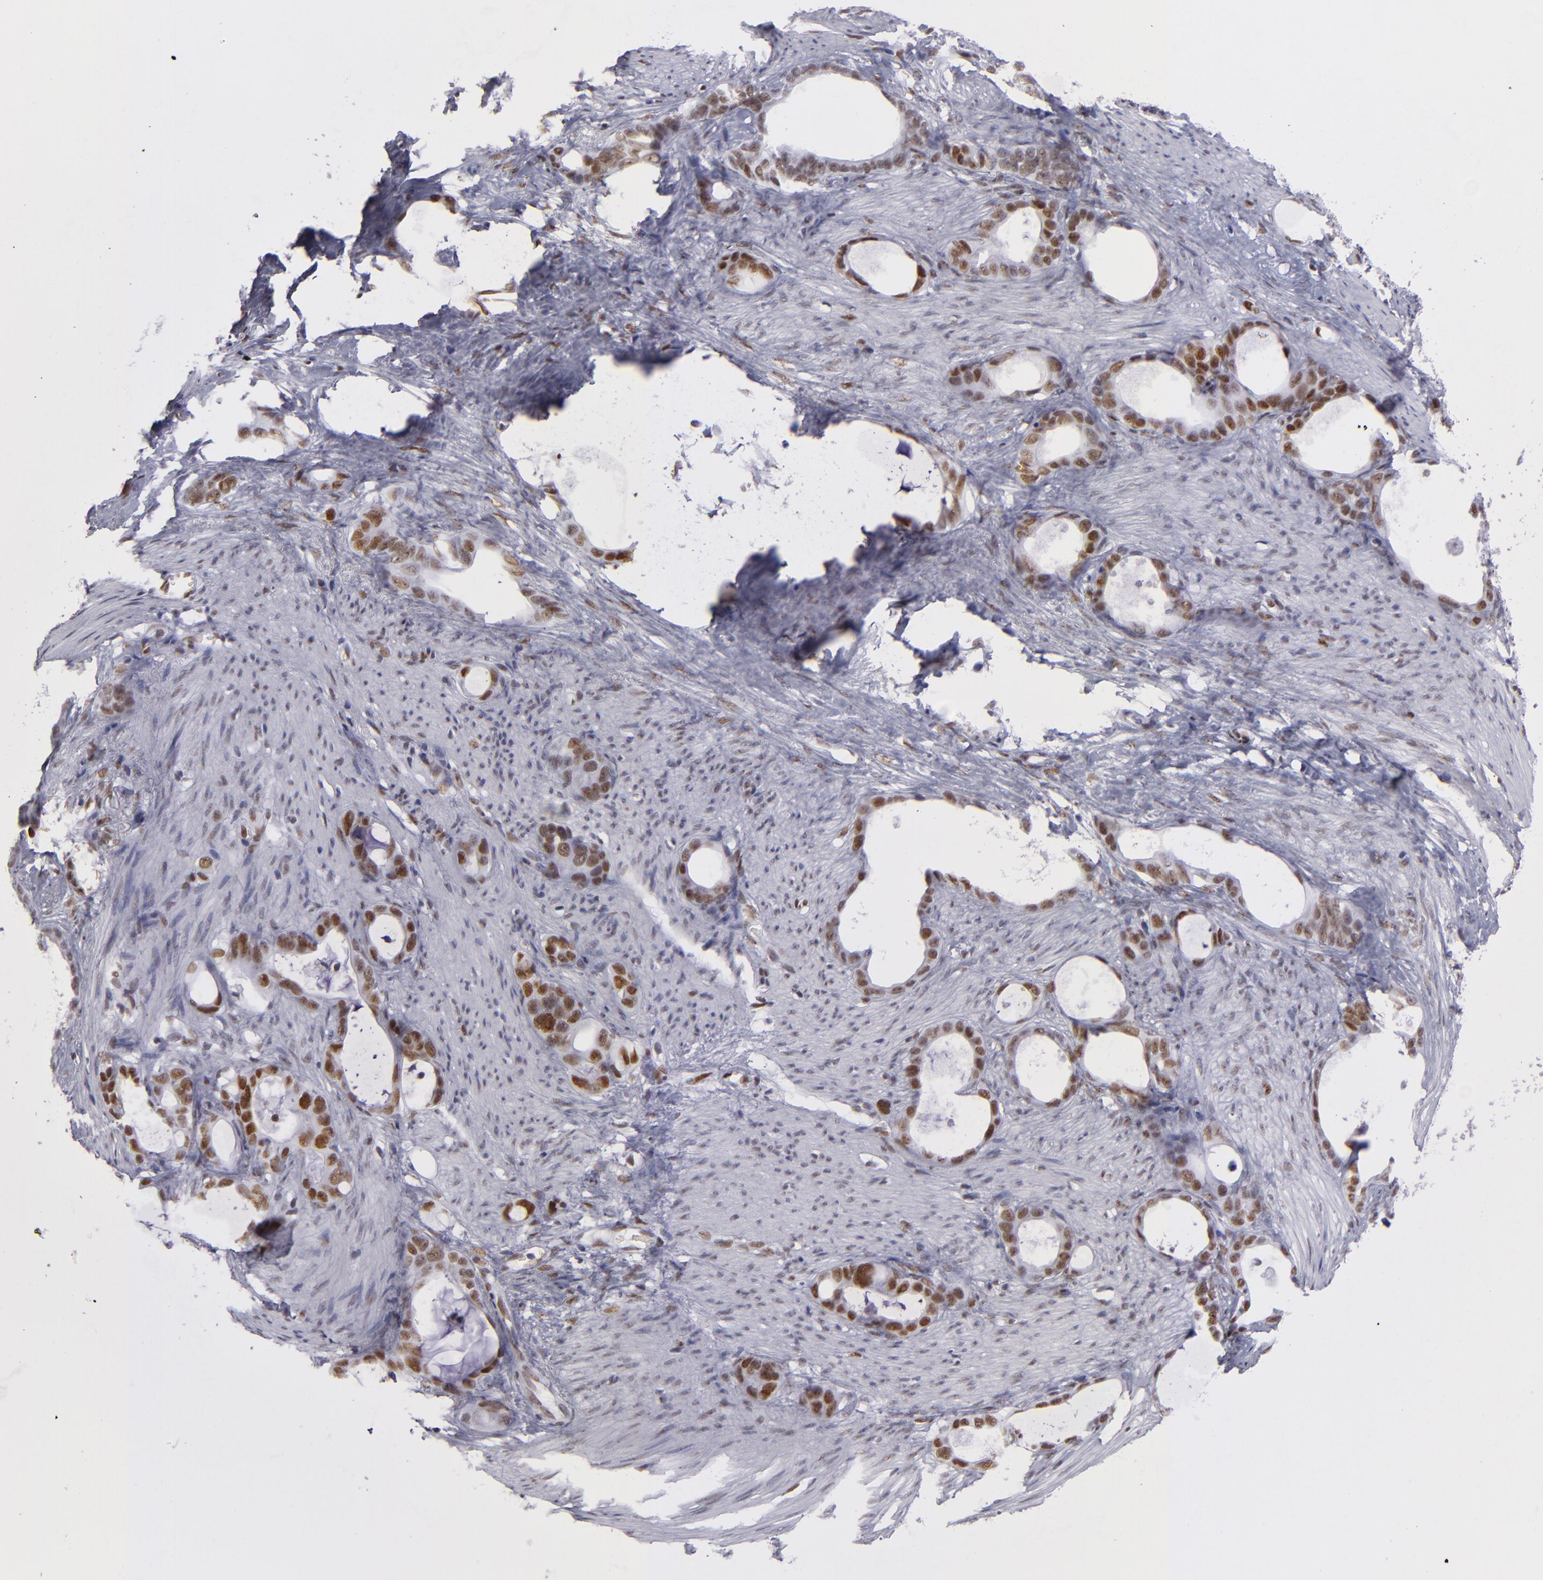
{"staining": {"intensity": "moderate", "quantity": "25%-75%", "location": "nuclear"}, "tissue": "stomach cancer", "cell_type": "Tumor cells", "image_type": "cancer", "snomed": [{"axis": "morphology", "description": "Adenocarcinoma, NOS"}, {"axis": "topography", "description": "Stomach"}], "caption": "Moderate nuclear staining is appreciated in approximately 25%-75% of tumor cells in adenocarcinoma (stomach).", "gene": "TOP3A", "patient": {"sex": "female", "age": 75}}